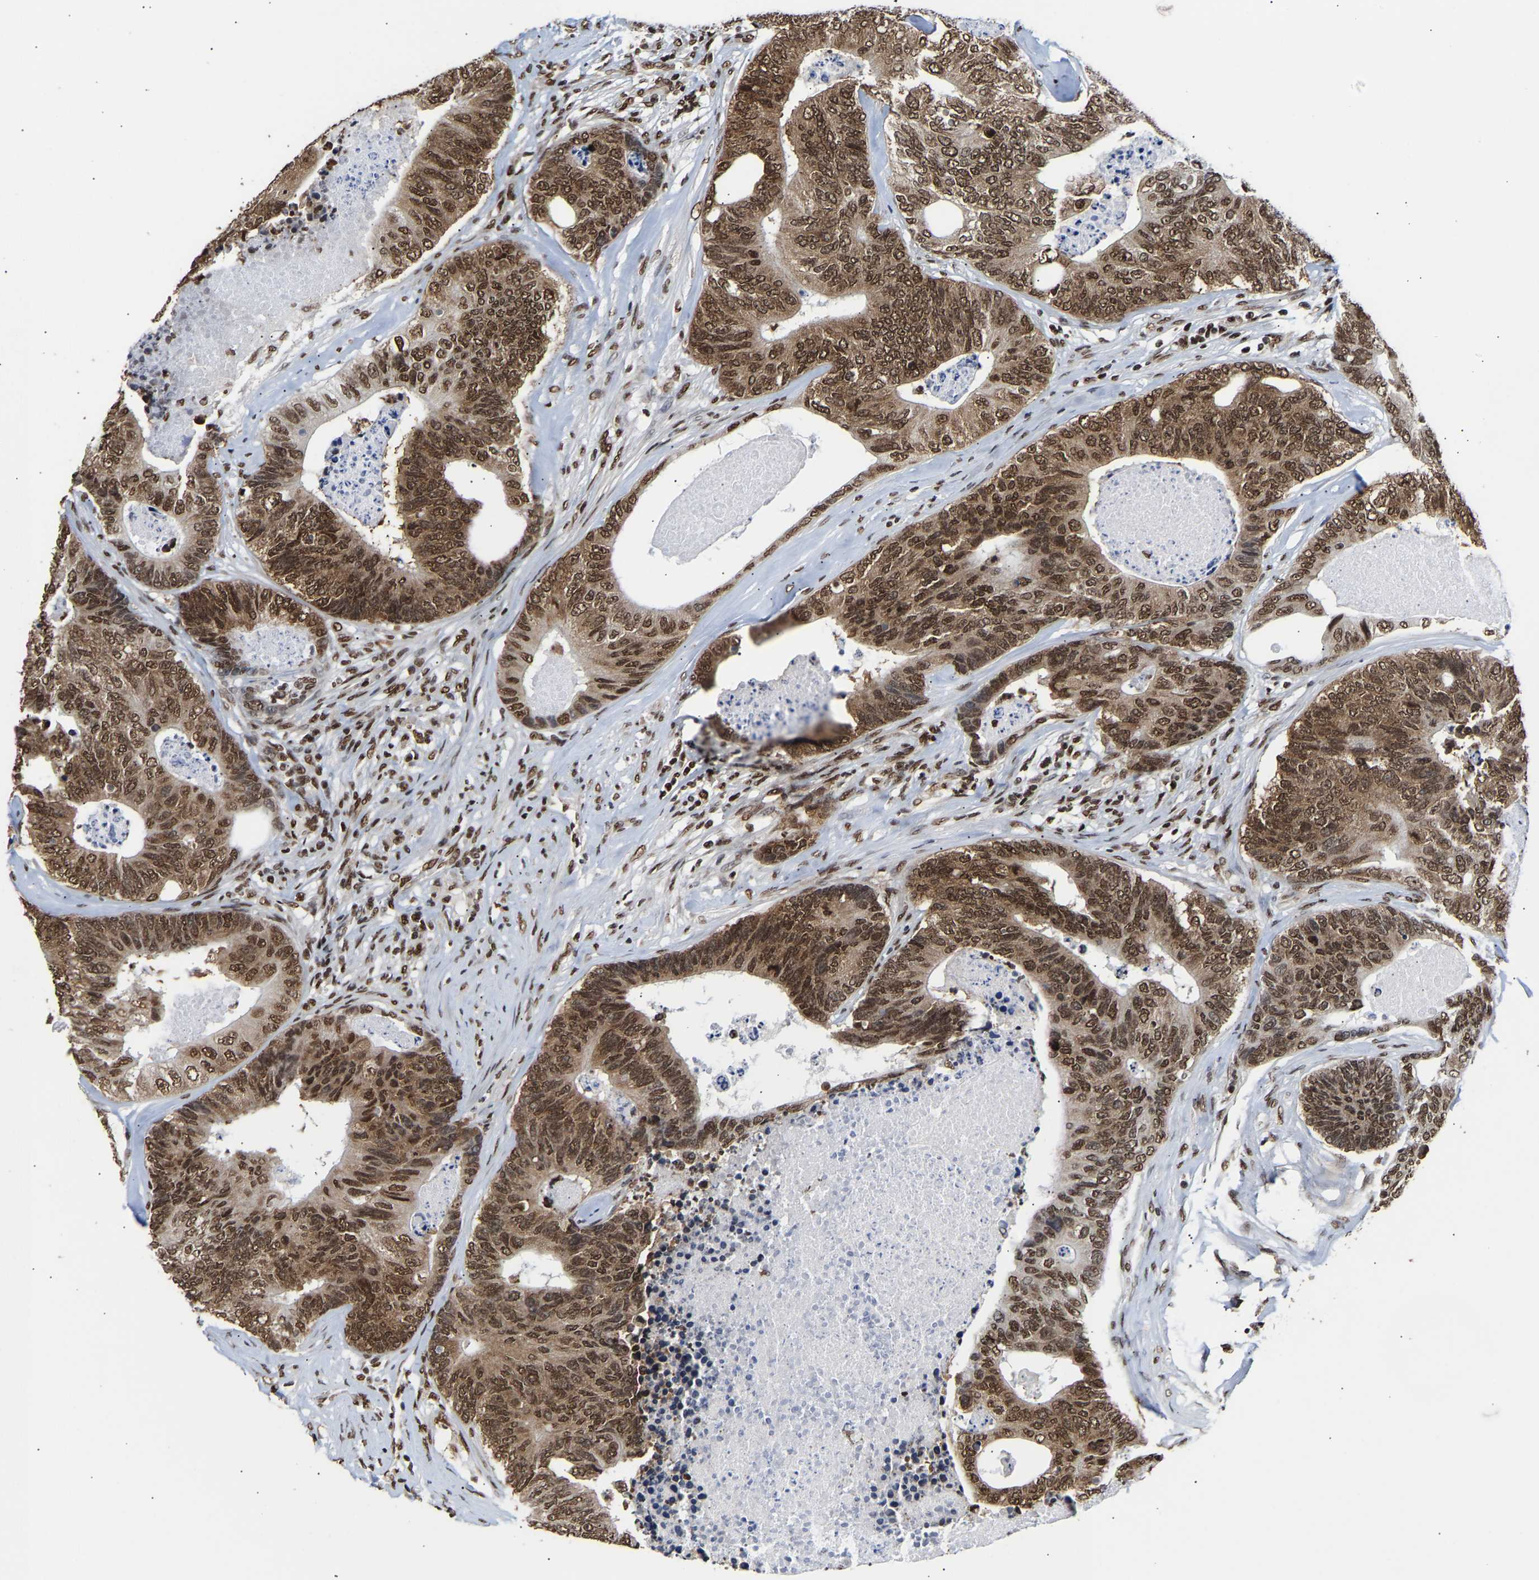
{"staining": {"intensity": "strong", "quantity": ">75%", "location": "cytoplasmic/membranous,nuclear"}, "tissue": "colorectal cancer", "cell_type": "Tumor cells", "image_type": "cancer", "snomed": [{"axis": "morphology", "description": "Adenocarcinoma, NOS"}, {"axis": "topography", "description": "Colon"}], "caption": "Immunohistochemistry photomicrograph of neoplastic tissue: human colorectal cancer stained using IHC exhibits high levels of strong protein expression localized specifically in the cytoplasmic/membranous and nuclear of tumor cells, appearing as a cytoplasmic/membranous and nuclear brown color.", "gene": "PSIP1", "patient": {"sex": "female", "age": 67}}